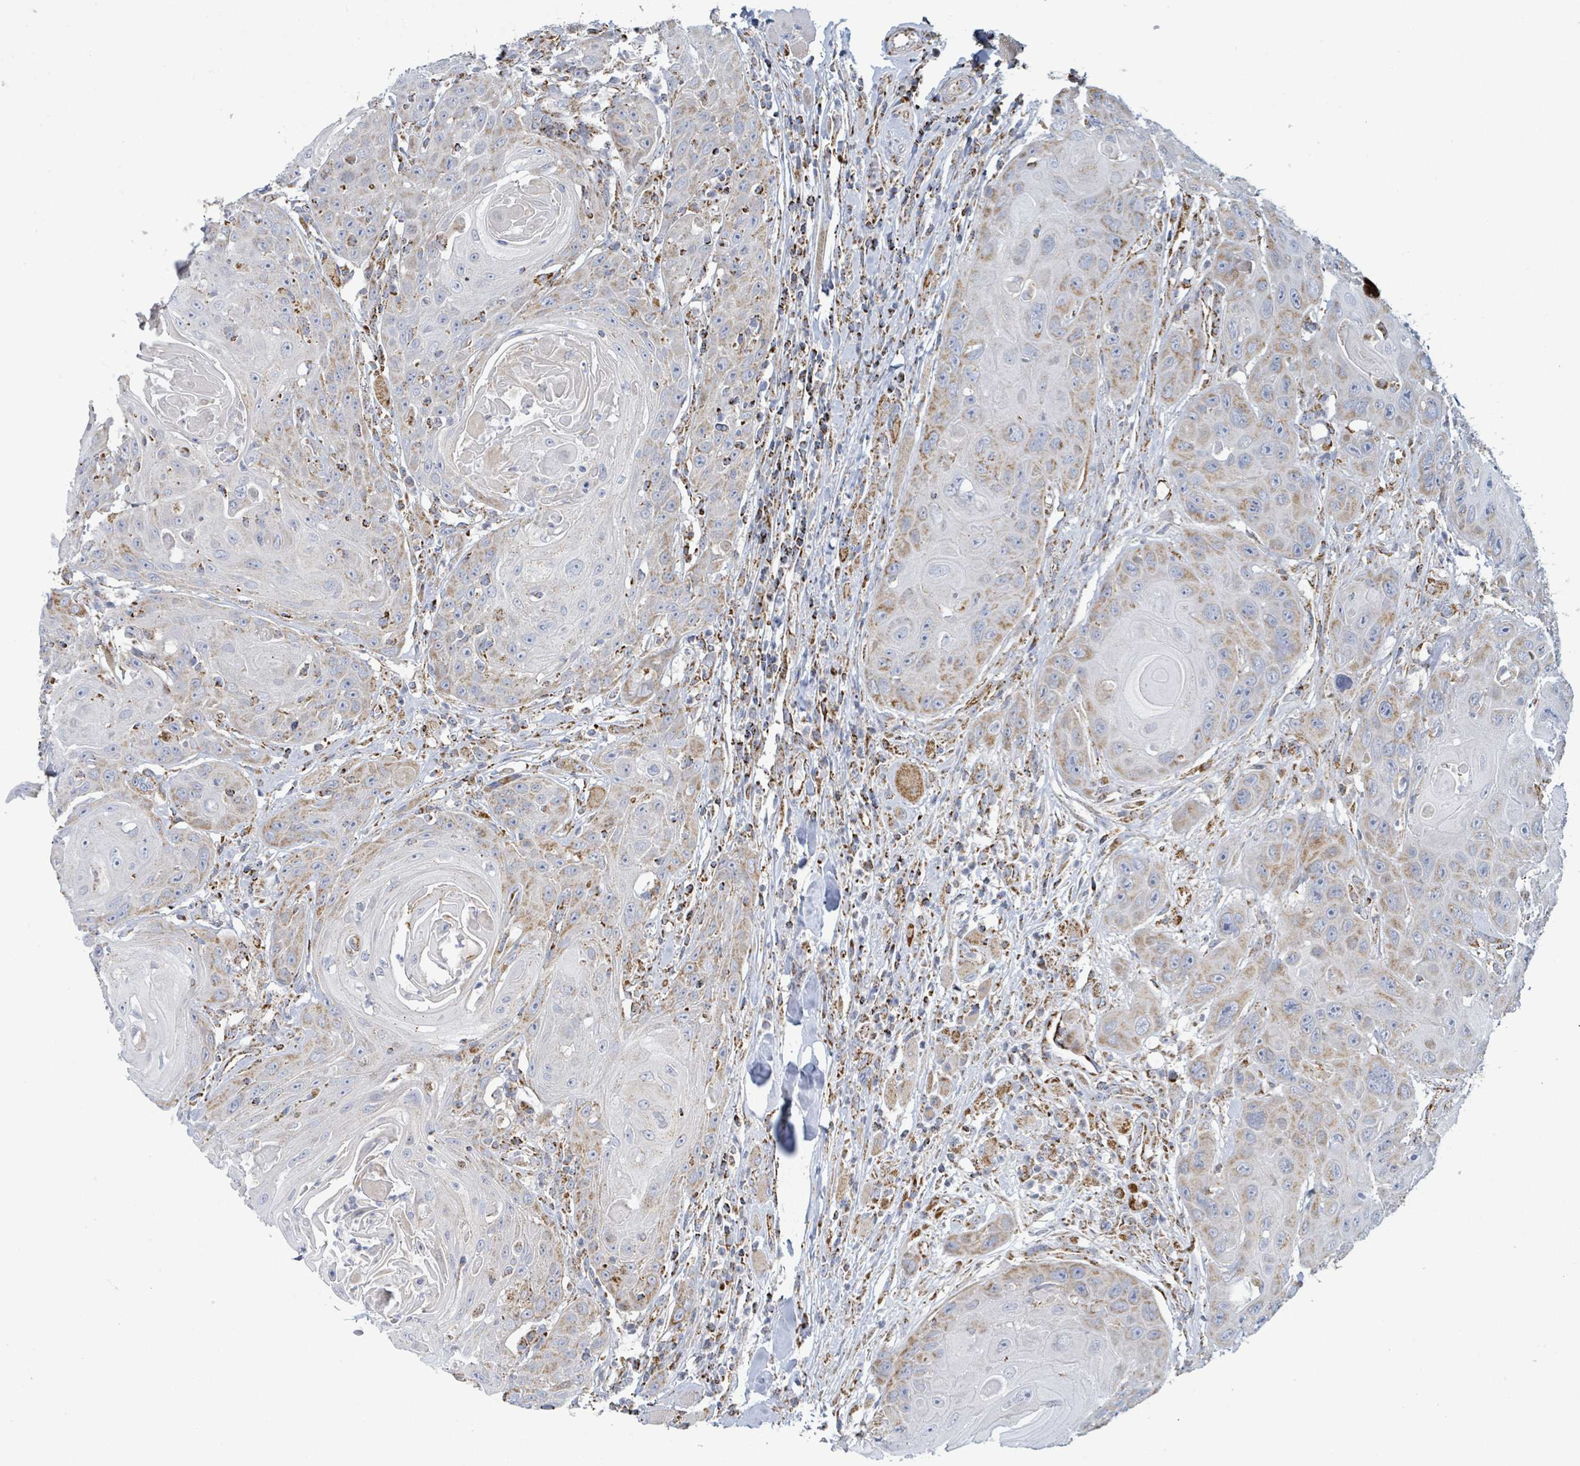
{"staining": {"intensity": "weak", "quantity": "25%-75%", "location": "cytoplasmic/membranous"}, "tissue": "head and neck cancer", "cell_type": "Tumor cells", "image_type": "cancer", "snomed": [{"axis": "morphology", "description": "Squamous cell carcinoma, NOS"}, {"axis": "topography", "description": "Head-Neck"}], "caption": "Head and neck cancer (squamous cell carcinoma) tissue displays weak cytoplasmic/membranous expression in about 25%-75% of tumor cells", "gene": "SUCLG2", "patient": {"sex": "female", "age": 59}}